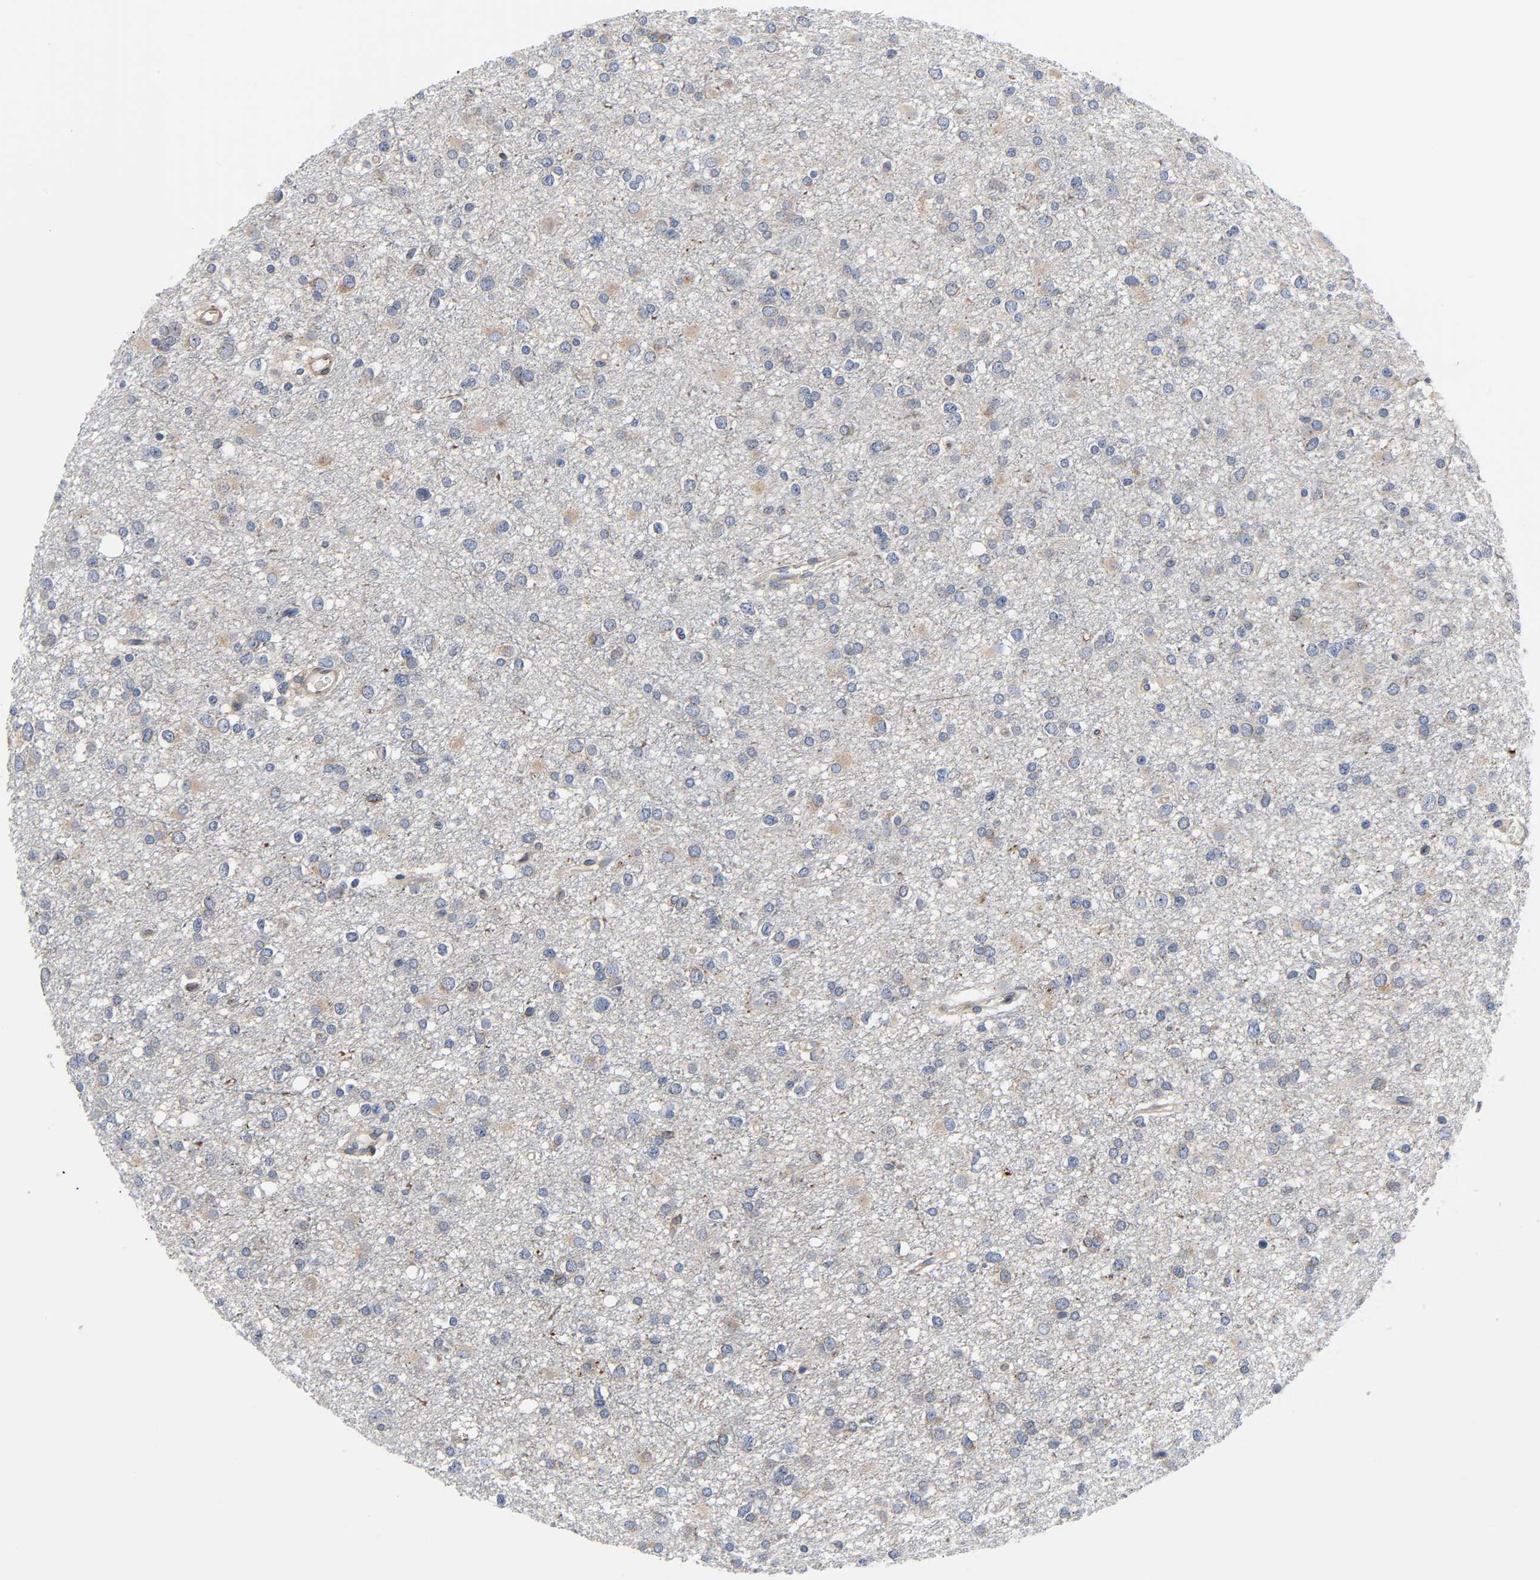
{"staining": {"intensity": "moderate", "quantity": "25%-75%", "location": "cytoplasmic/membranous"}, "tissue": "glioma", "cell_type": "Tumor cells", "image_type": "cancer", "snomed": [{"axis": "morphology", "description": "Glioma, malignant, Low grade"}, {"axis": "topography", "description": "Brain"}], "caption": "An IHC micrograph of neoplastic tissue is shown. Protein staining in brown shows moderate cytoplasmic/membranous positivity in glioma within tumor cells.", "gene": "ASB6", "patient": {"sex": "male", "age": 42}}